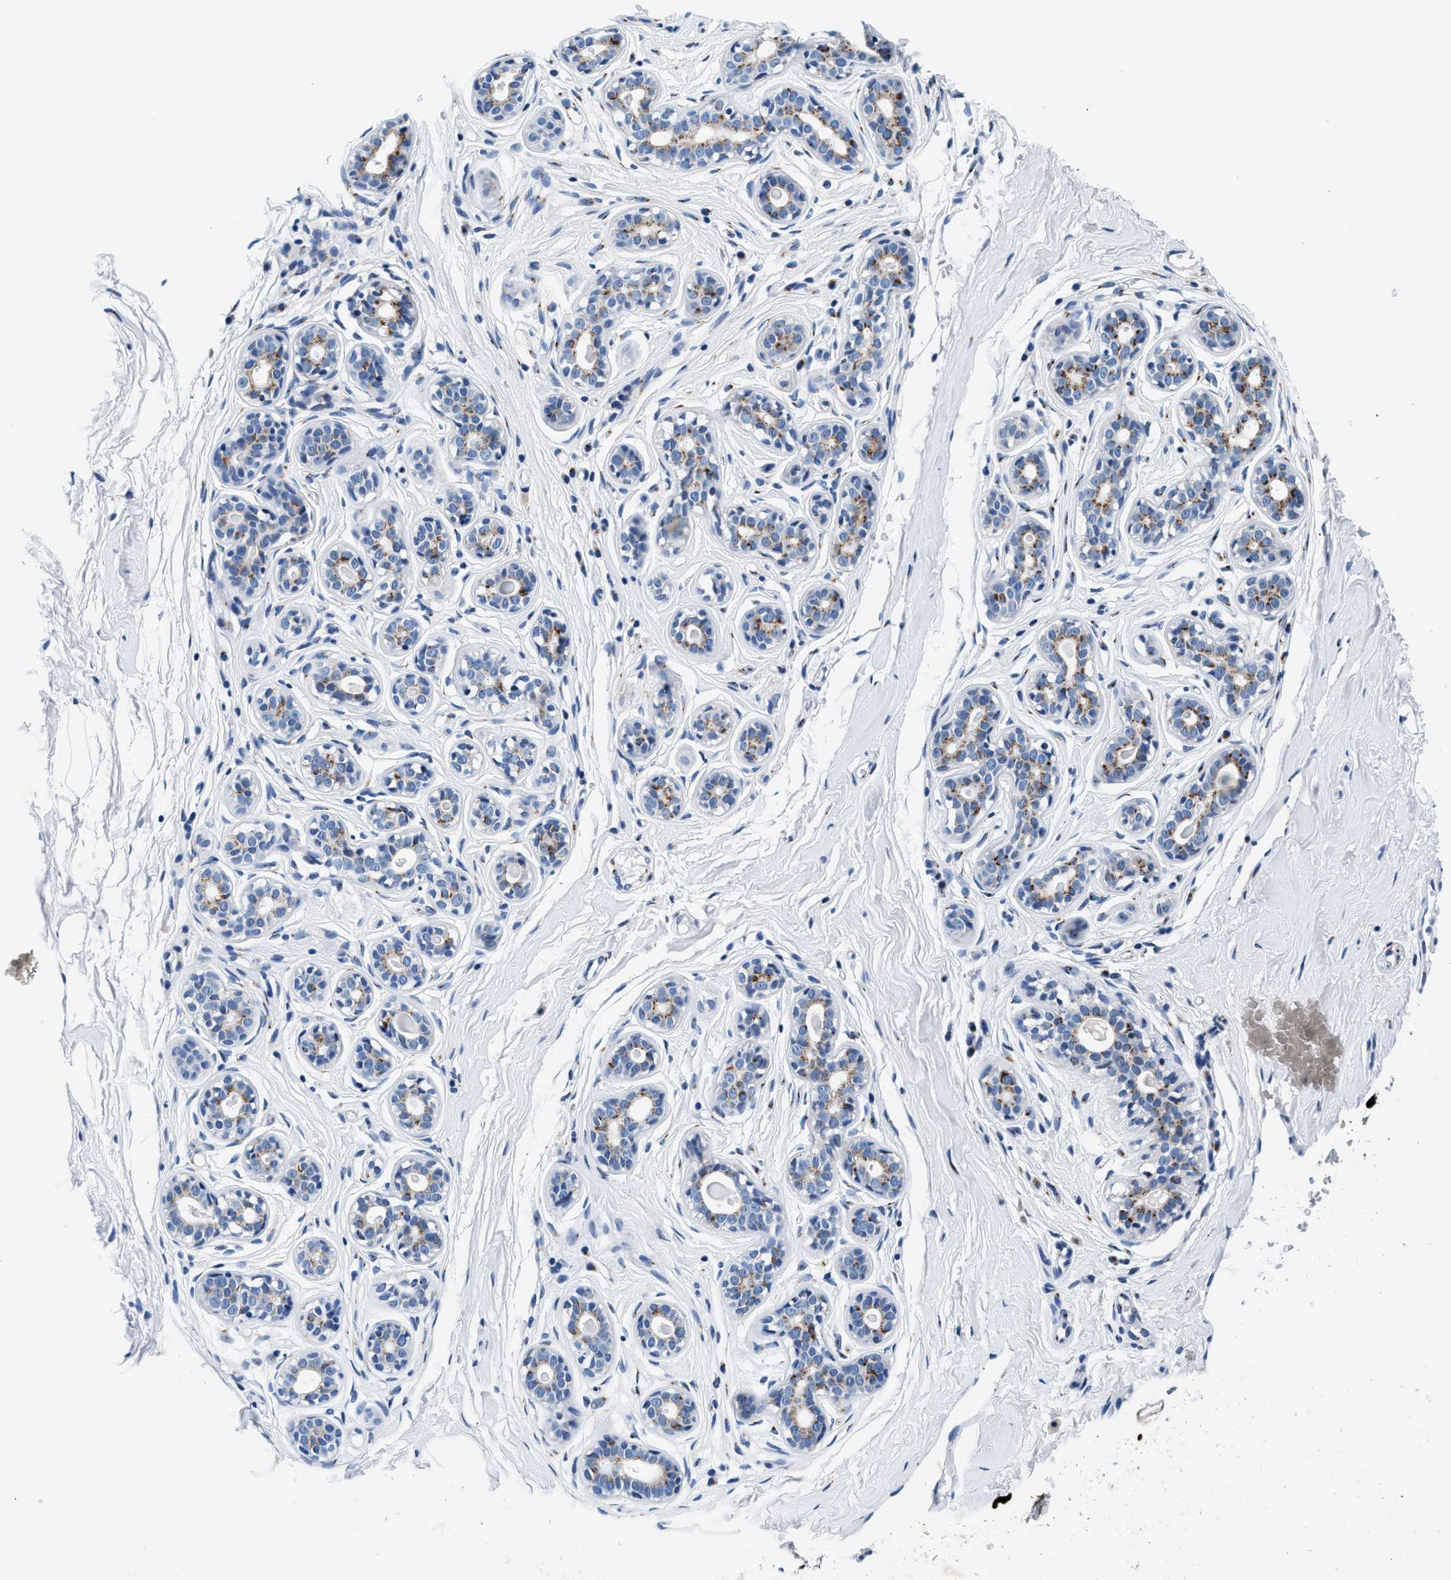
{"staining": {"intensity": "negative", "quantity": "none", "location": "none"}, "tissue": "breast", "cell_type": "Adipocytes", "image_type": "normal", "snomed": [{"axis": "morphology", "description": "Normal tissue, NOS"}, {"axis": "topography", "description": "Breast"}], "caption": "Photomicrograph shows no significant protein expression in adipocytes of unremarkable breast. (Stains: DAB IHC with hematoxylin counter stain, Microscopy: brightfield microscopy at high magnification).", "gene": "VPS53", "patient": {"sex": "female", "age": 23}}